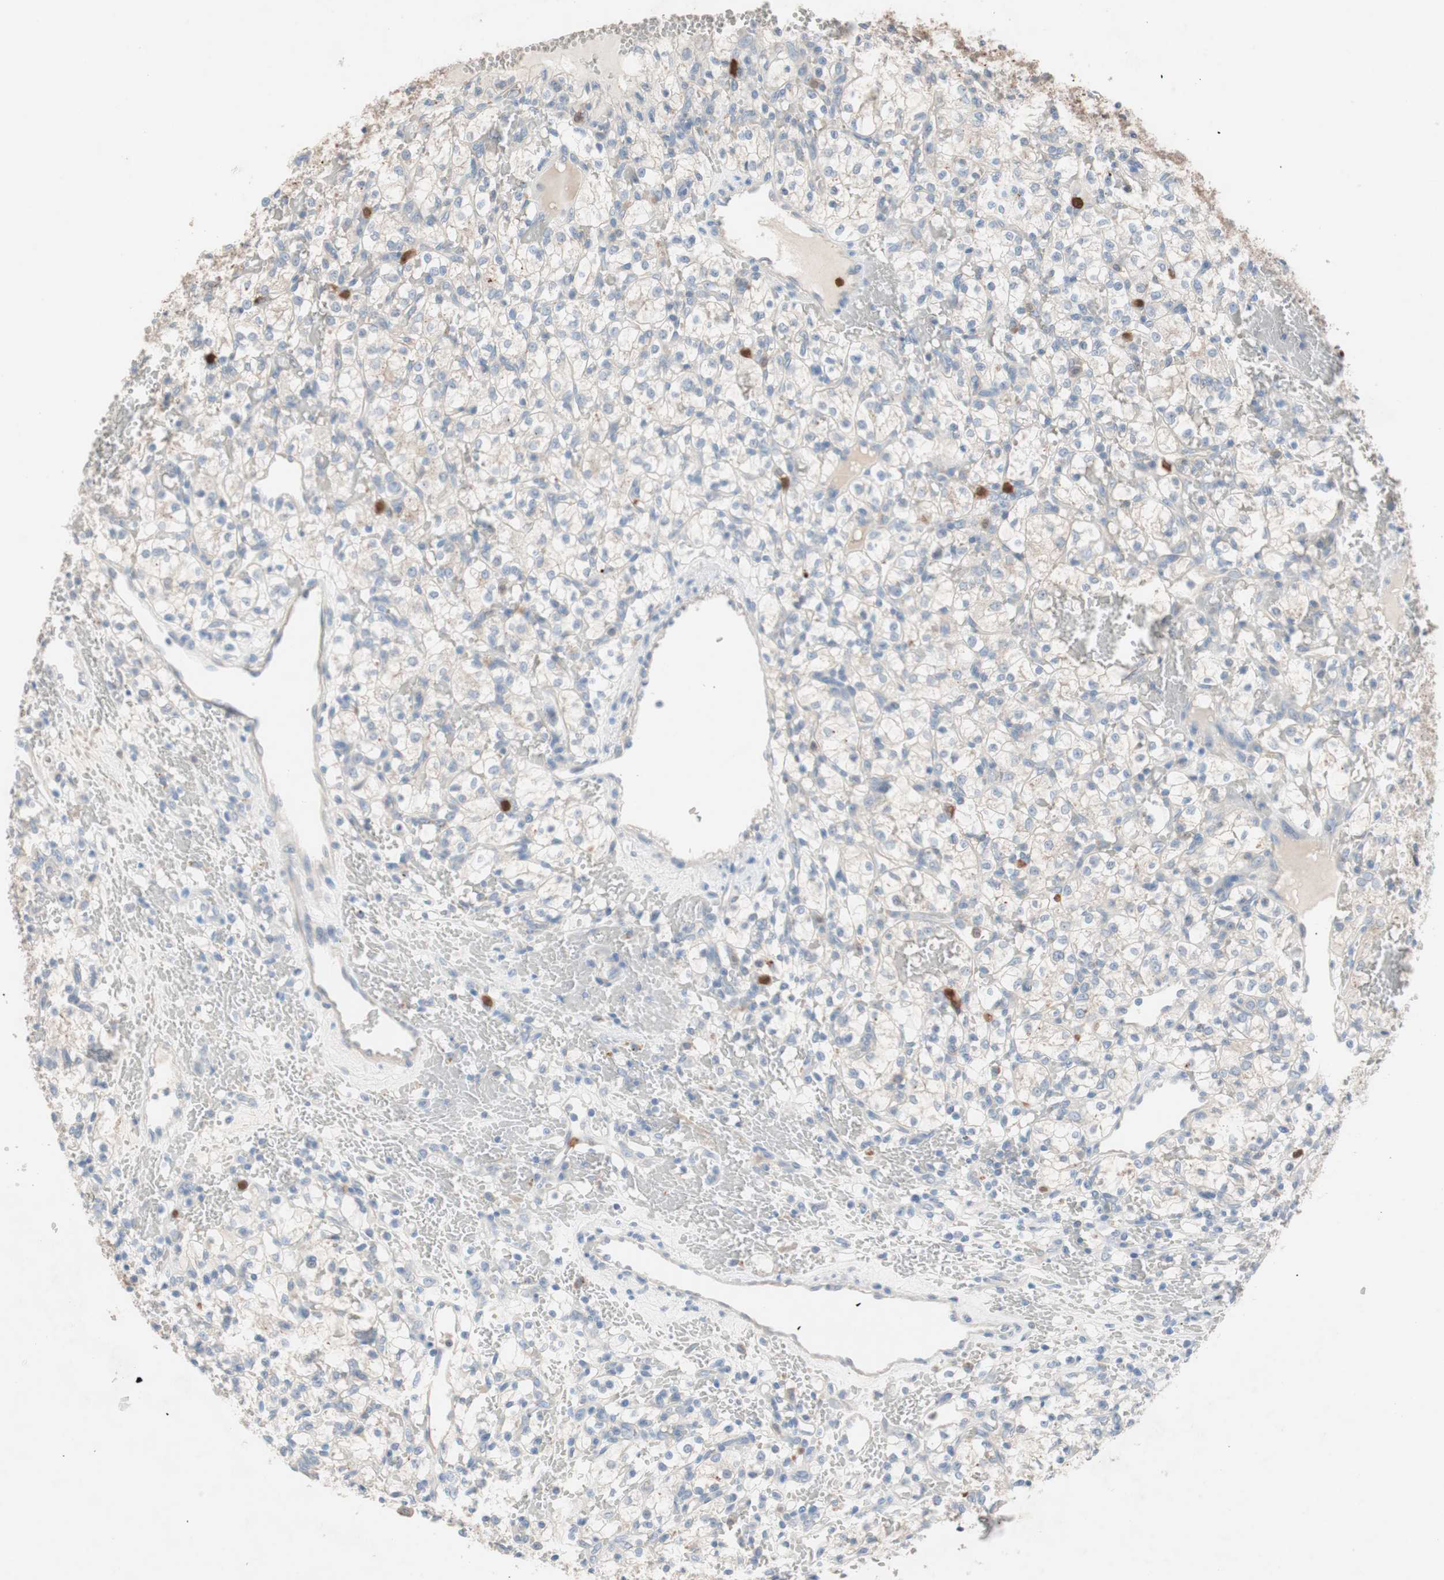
{"staining": {"intensity": "weak", "quantity": "<25%", "location": "cytoplasmic/membranous"}, "tissue": "renal cancer", "cell_type": "Tumor cells", "image_type": "cancer", "snomed": [{"axis": "morphology", "description": "Adenocarcinoma, NOS"}, {"axis": "topography", "description": "Kidney"}], "caption": "The image reveals no staining of tumor cells in renal cancer. (Brightfield microscopy of DAB (3,3'-diaminobenzidine) immunohistochemistry at high magnification).", "gene": "CLEC4D", "patient": {"sex": "female", "age": 60}}